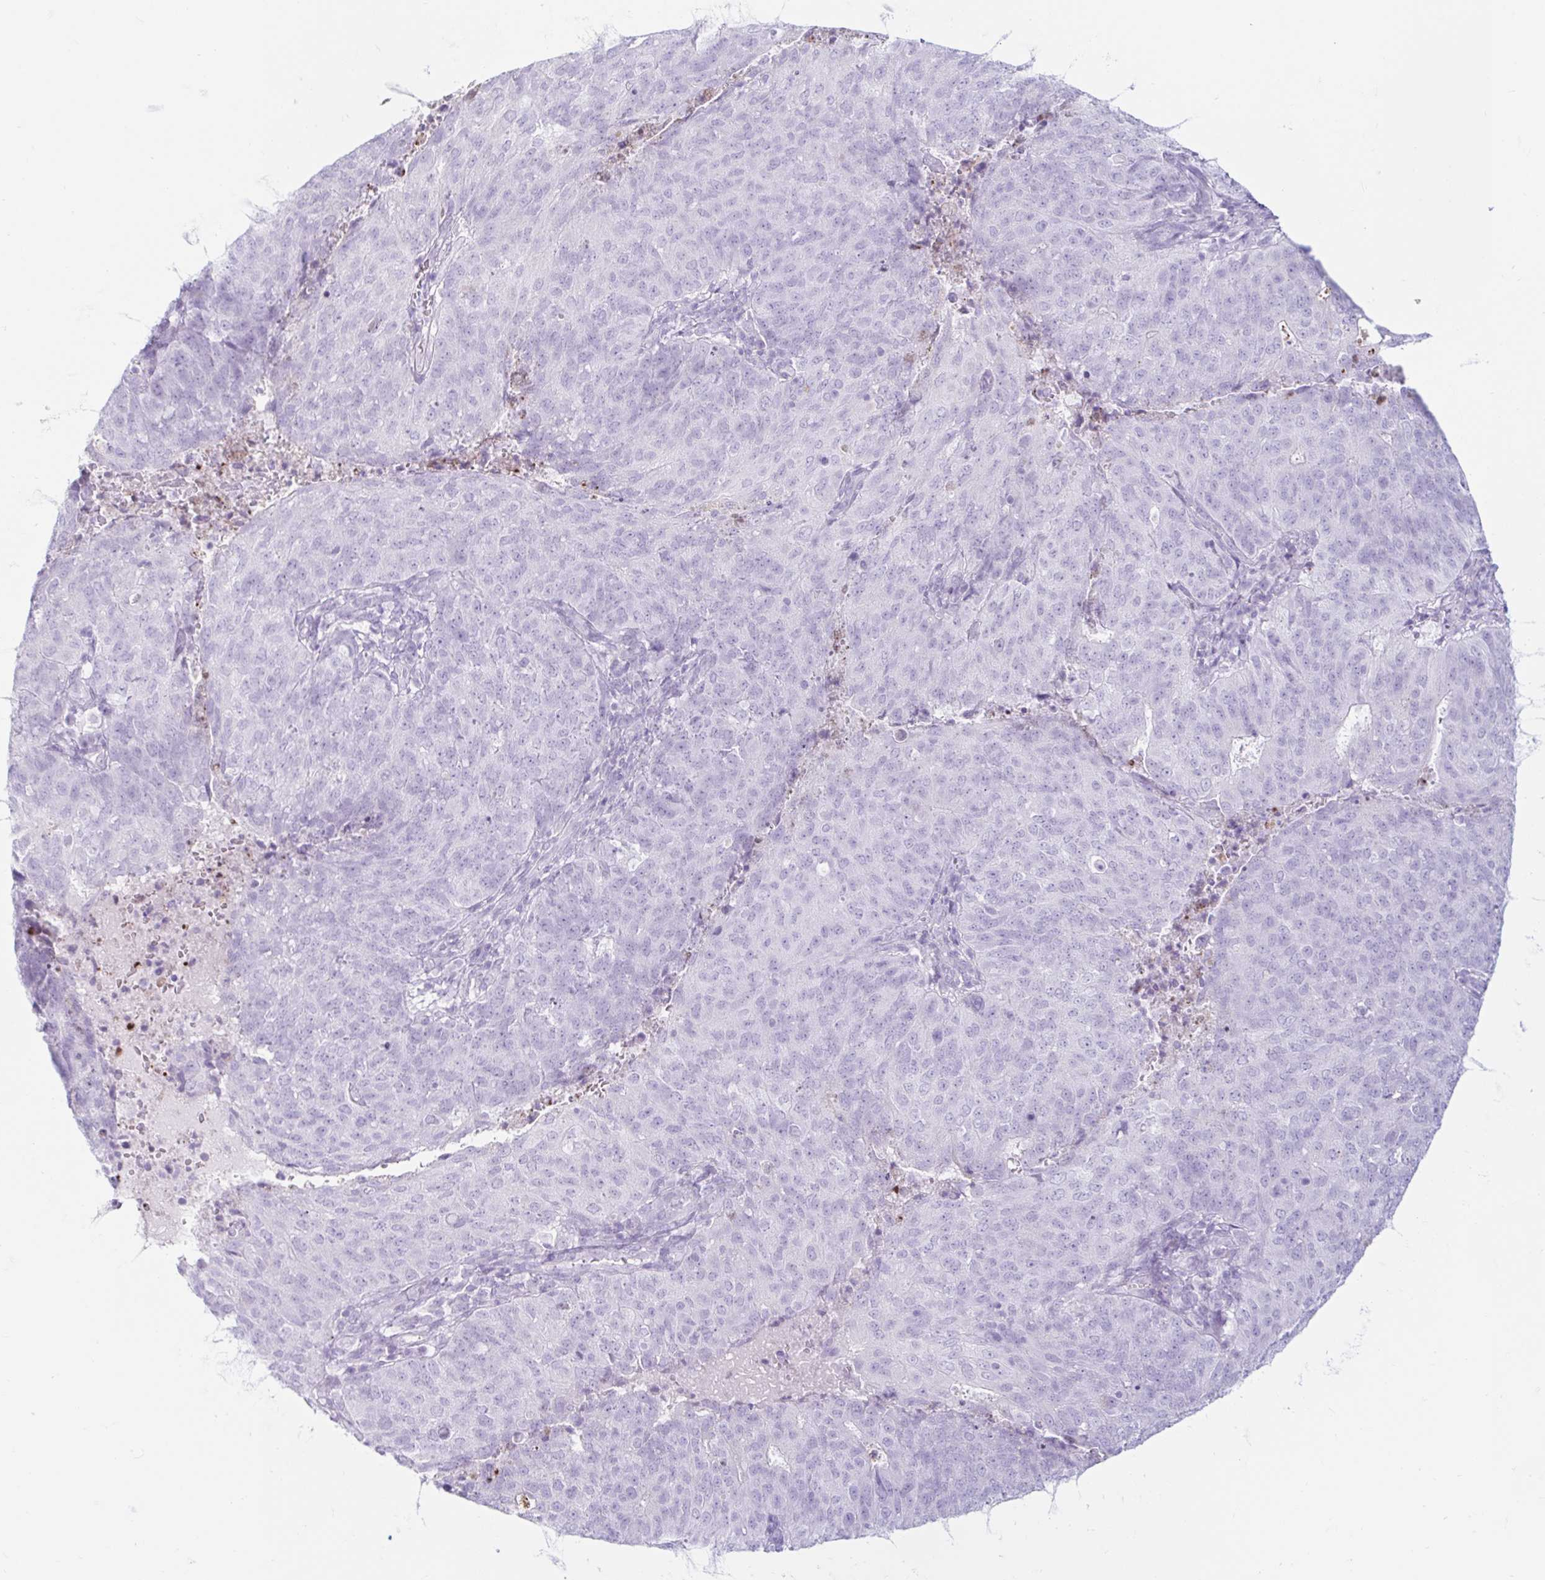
{"staining": {"intensity": "negative", "quantity": "none", "location": "none"}, "tissue": "endometrial cancer", "cell_type": "Tumor cells", "image_type": "cancer", "snomed": [{"axis": "morphology", "description": "Adenocarcinoma, NOS"}, {"axis": "topography", "description": "Endometrium"}], "caption": "DAB (3,3'-diaminobenzidine) immunohistochemical staining of adenocarcinoma (endometrial) reveals no significant positivity in tumor cells.", "gene": "ERICH6", "patient": {"sex": "female", "age": 82}}